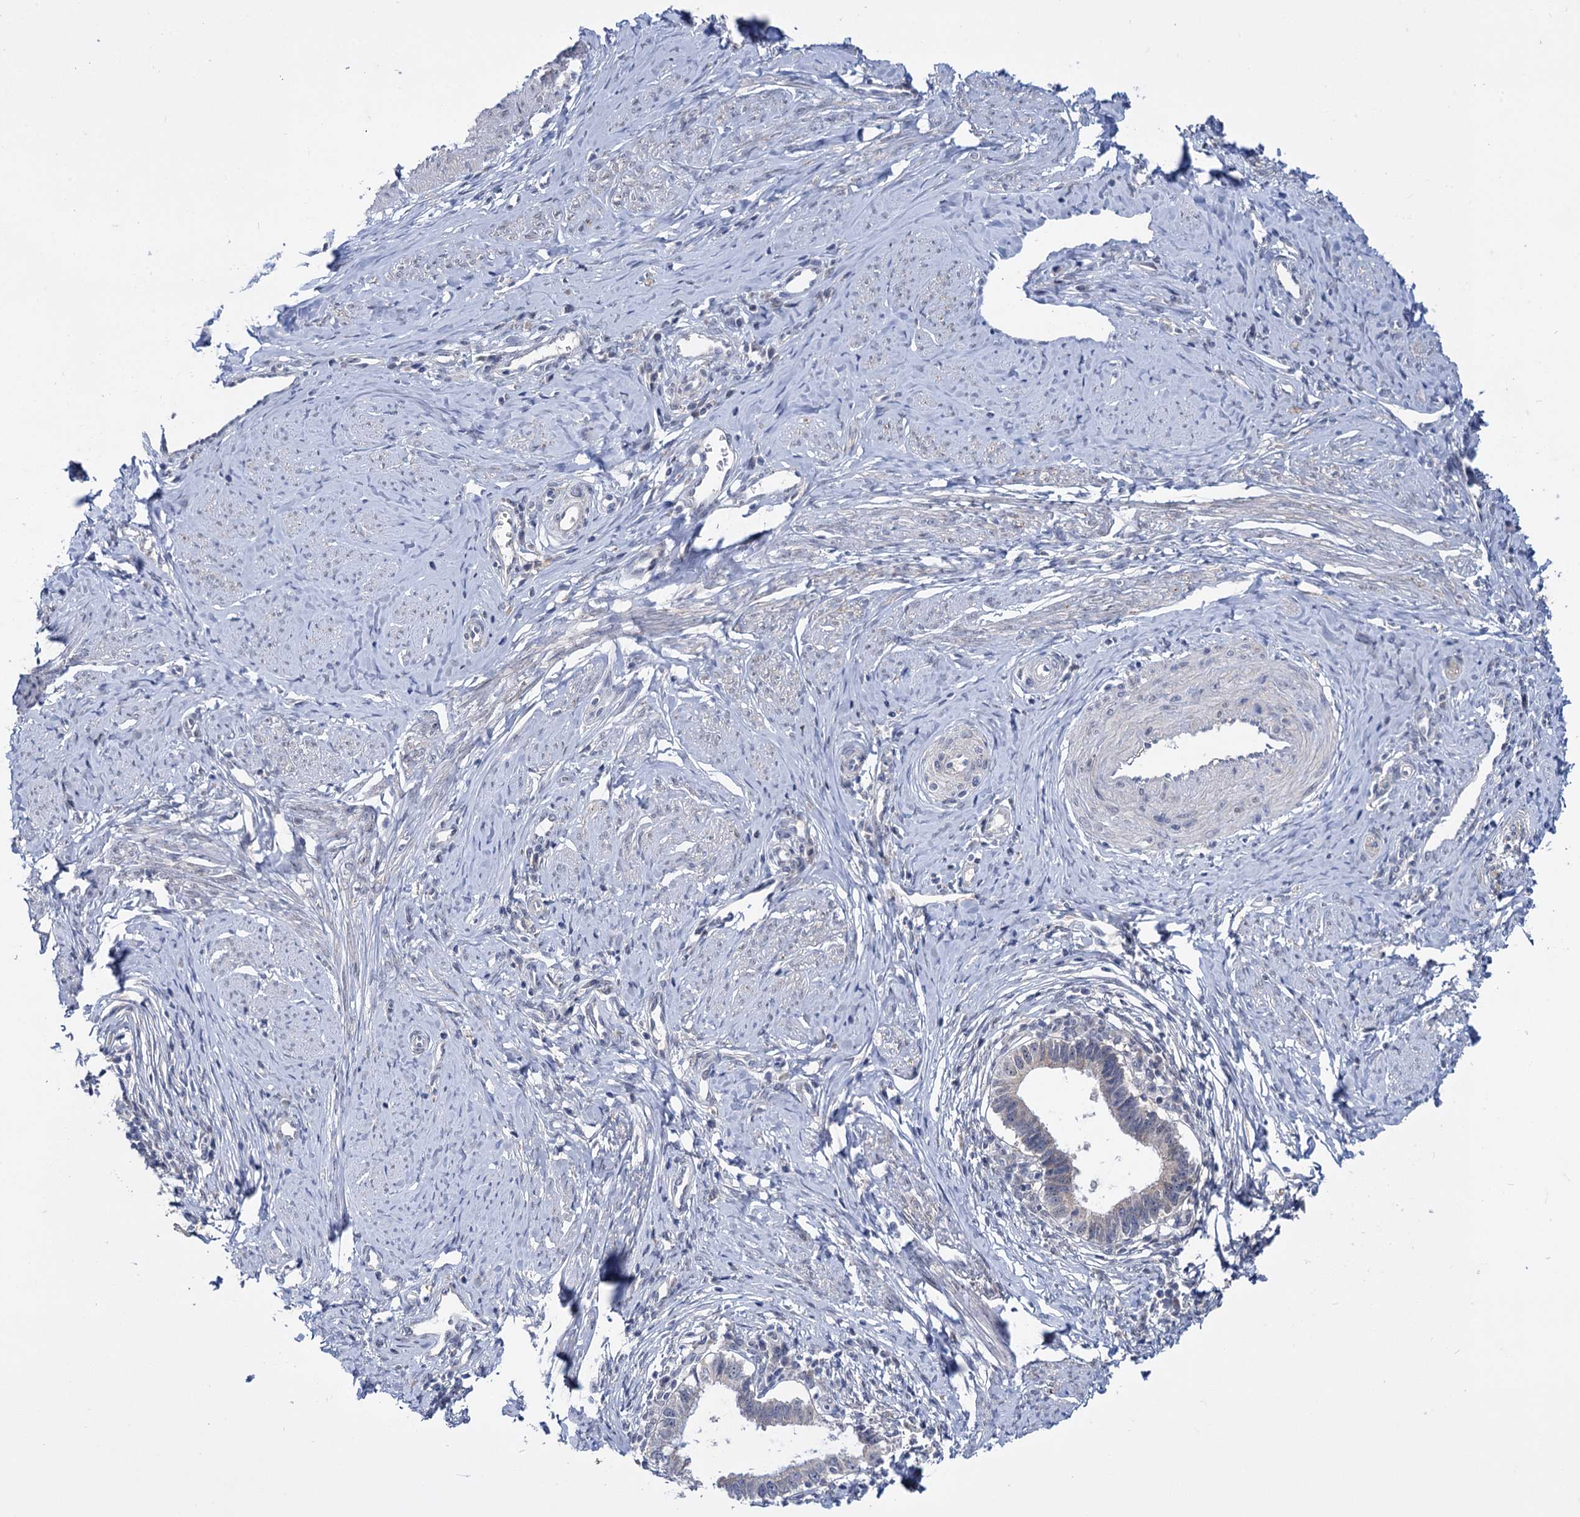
{"staining": {"intensity": "negative", "quantity": "none", "location": "none"}, "tissue": "cervical cancer", "cell_type": "Tumor cells", "image_type": "cancer", "snomed": [{"axis": "morphology", "description": "Adenocarcinoma, NOS"}, {"axis": "topography", "description": "Cervix"}], "caption": "Immunohistochemistry (IHC) micrograph of neoplastic tissue: human cervical cancer (adenocarcinoma) stained with DAB reveals no significant protein staining in tumor cells. The staining was performed using DAB (3,3'-diaminobenzidine) to visualize the protein expression in brown, while the nuclei were stained in blue with hematoxylin (Magnification: 20x).", "gene": "MID1IP1", "patient": {"sex": "female", "age": 36}}